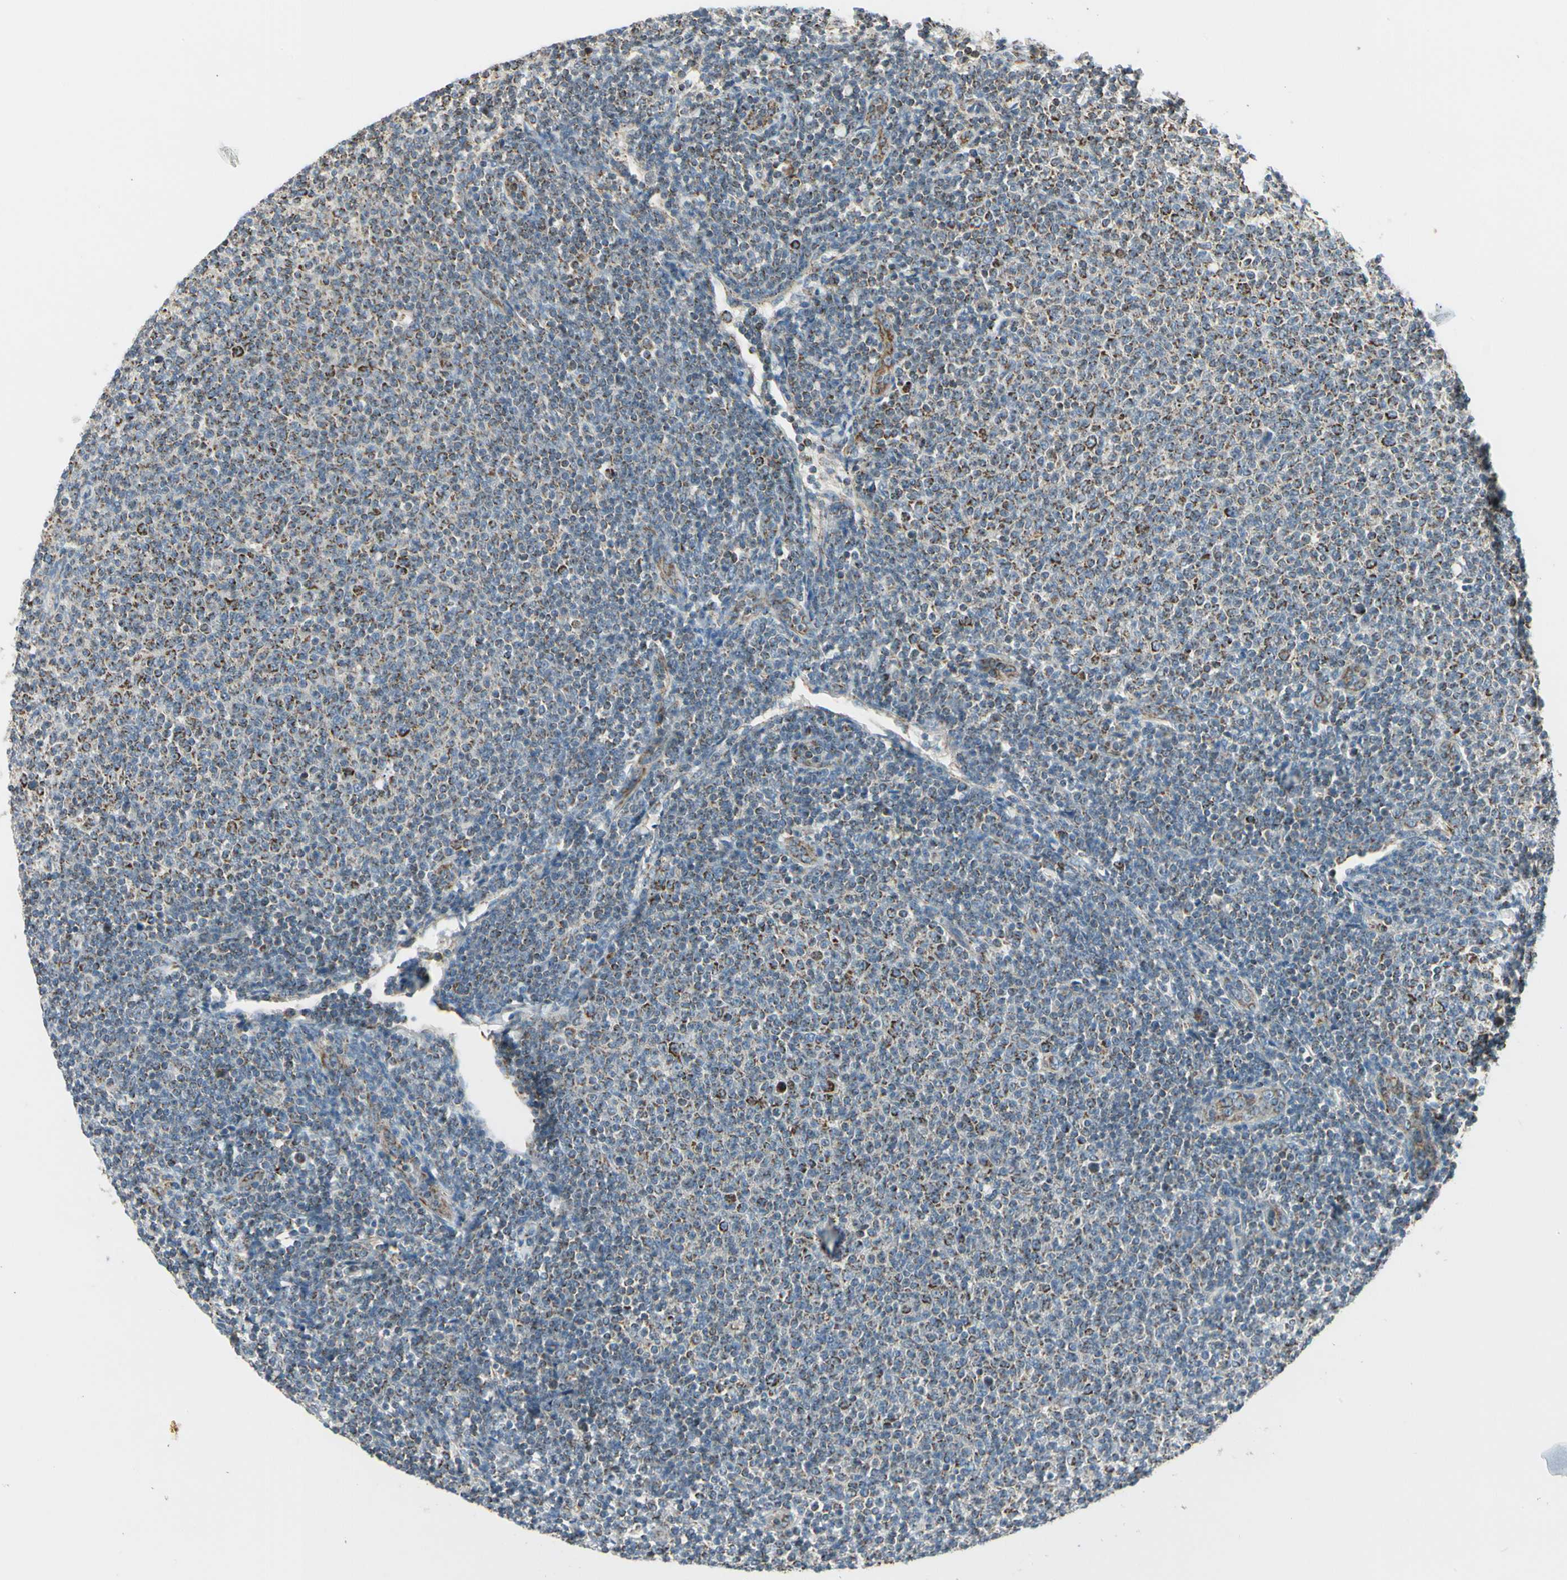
{"staining": {"intensity": "moderate", "quantity": ">75%", "location": "cytoplasmic/membranous"}, "tissue": "lymphoma", "cell_type": "Tumor cells", "image_type": "cancer", "snomed": [{"axis": "morphology", "description": "Malignant lymphoma, non-Hodgkin's type, Low grade"}, {"axis": "topography", "description": "Lymph node"}], "caption": "Moderate cytoplasmic/membranous staining for a protein is present in approximately >75% of tumor cells of low-grade malignant lymphoma, non-Hodgkin's type using IHC.", "gene": "ANKS6", "patient": {"sex": "male", "age": 66}}